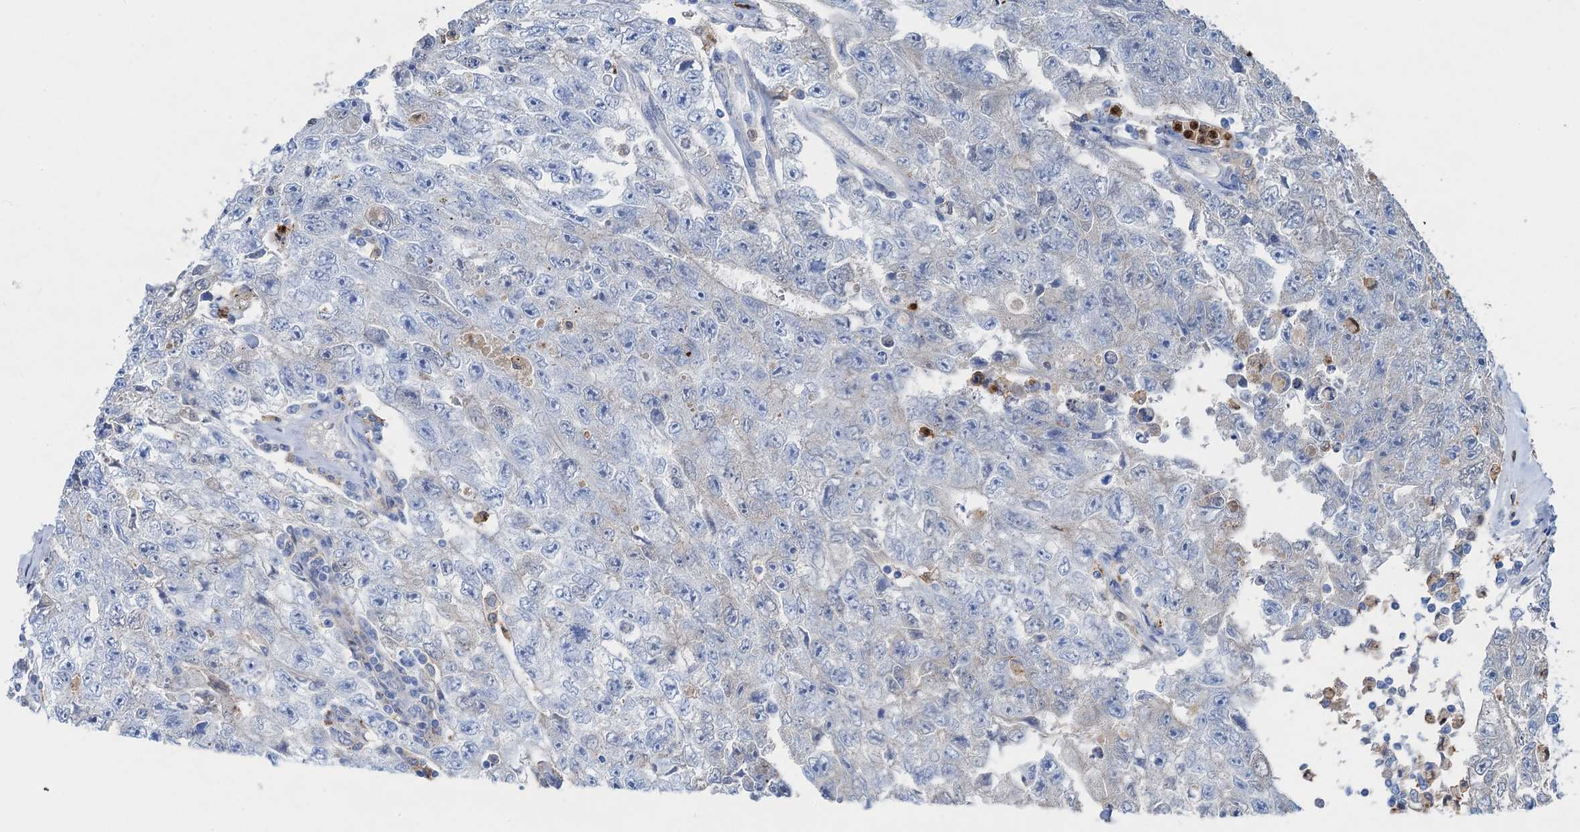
{"staining": {"intensity": "negative", "quantity": "none", "location": "none"}, "tissue": "testis cancer", "cell_type": "Tumor cells", "image_type": "cancer", "snomed": [{"axis": "morphology", "description": "Carcinoma, Embryonal, NOS"}, {"axis": "topography", "description": "Testis"}], "caption": "Human testis cancer (embryonal carcinoma) stained for a protein using immunohistochemistry shows no expression in tumor cells.", "gene": "OTOA", "patient": {"sex": "male", "age": 17}}